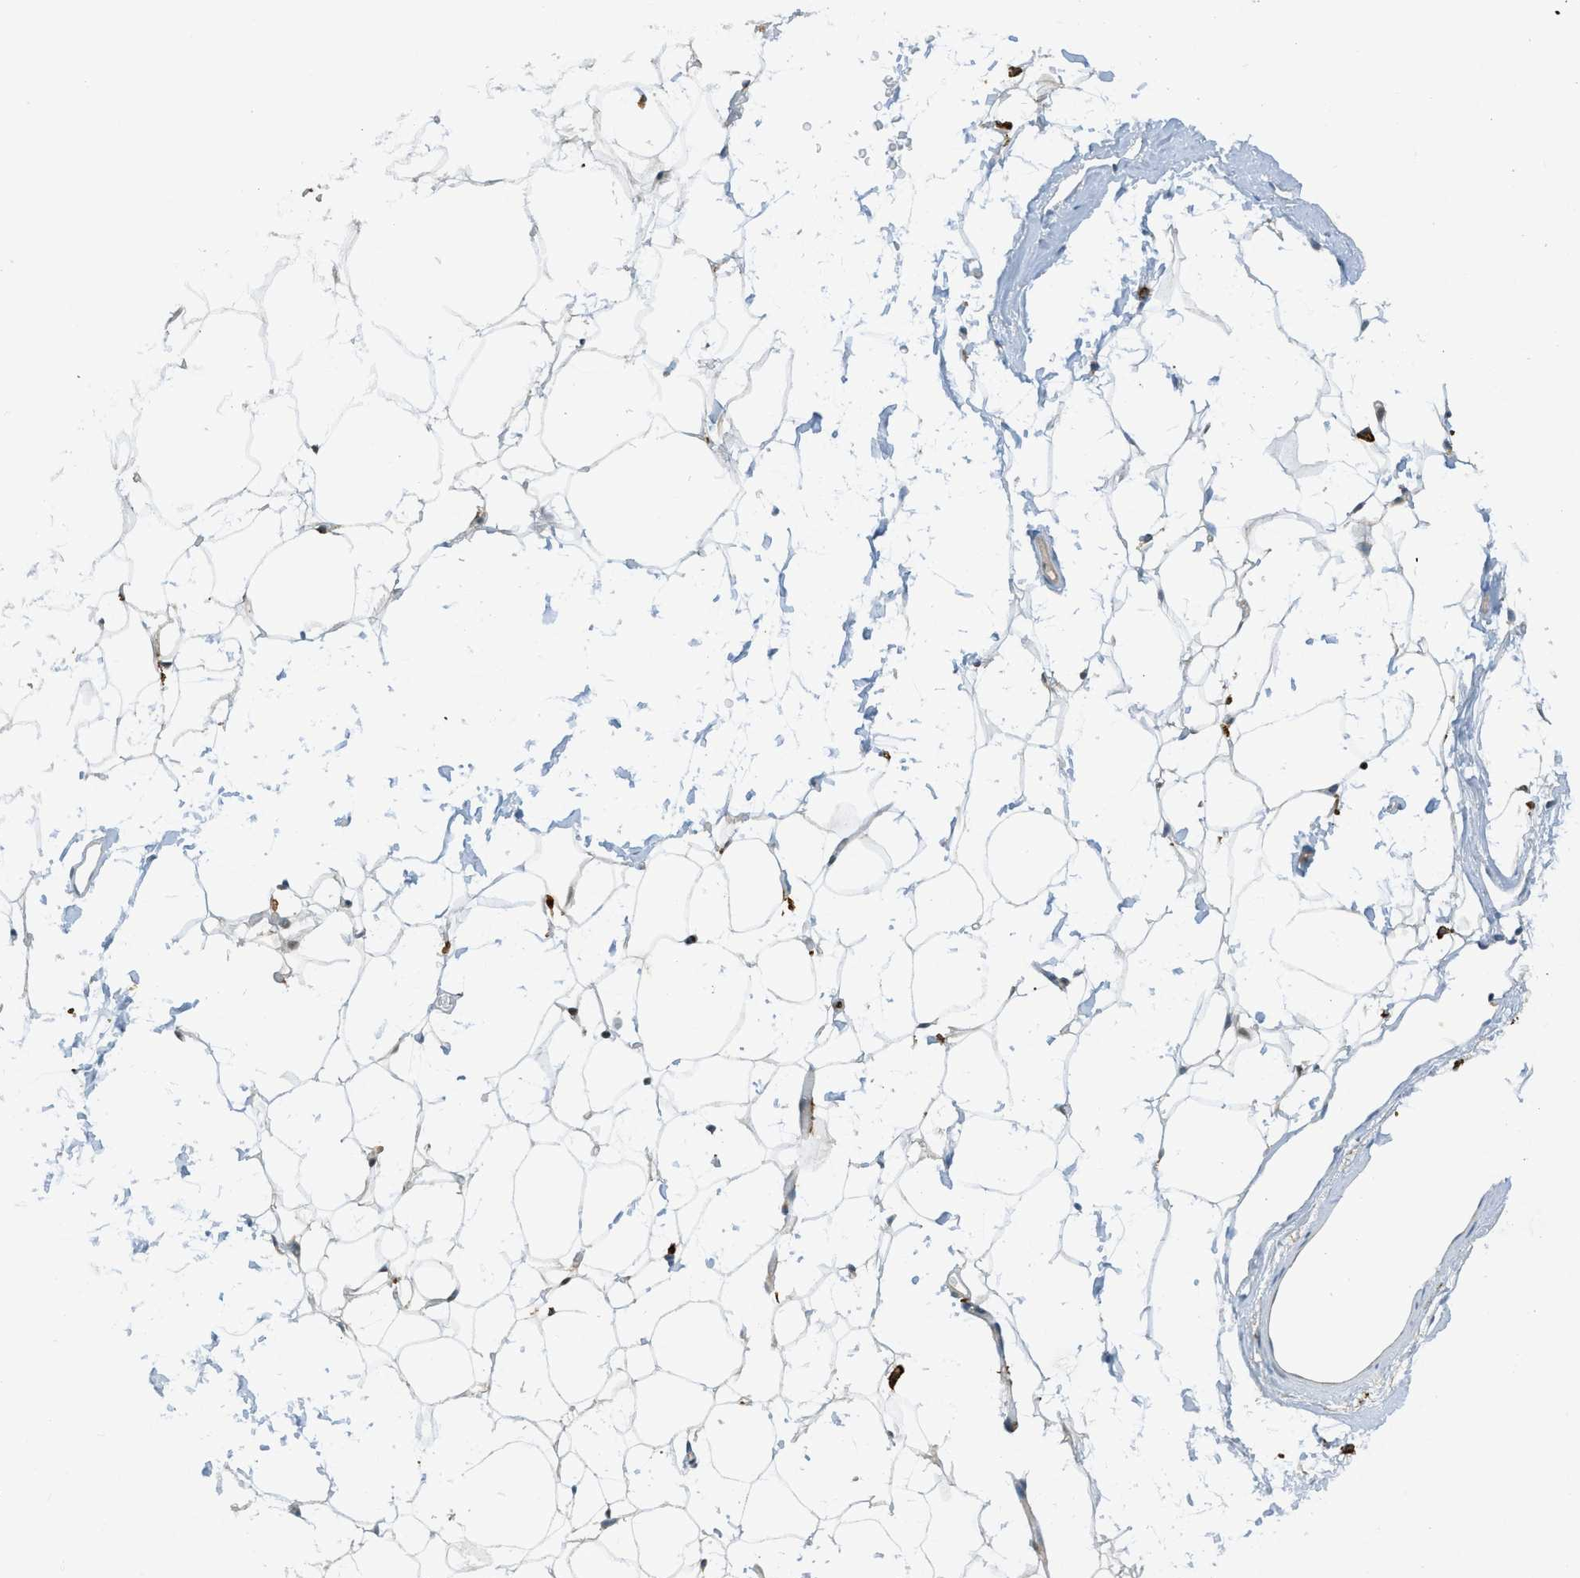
{"staining": {"intensity": "negative", "quantity": "none", "location": "none"}, "tissue": "adipose tissue", "cell_type": "Adipocytes", "image_type": "normal", "snomed": [{"axis": "morphology", "description": "Normal tissue, NOS"}, {"axis": "topography", "description": "Breast"}, {"axis": "topography", "description": "Soft tissue"}], "caption": "This histopathology image is of benign adipose tissue stained with immunohistochemistry (IHC) to label a protein in brown with the nuclei are counter-stained blue. There is no positivity in adipocytes. The staining is performed using DAB brown chromogen with nuclei counter-stained in using hematoxylin.", "gene": "SH3D19", "patient": {"sex": "female", "age": 75}}